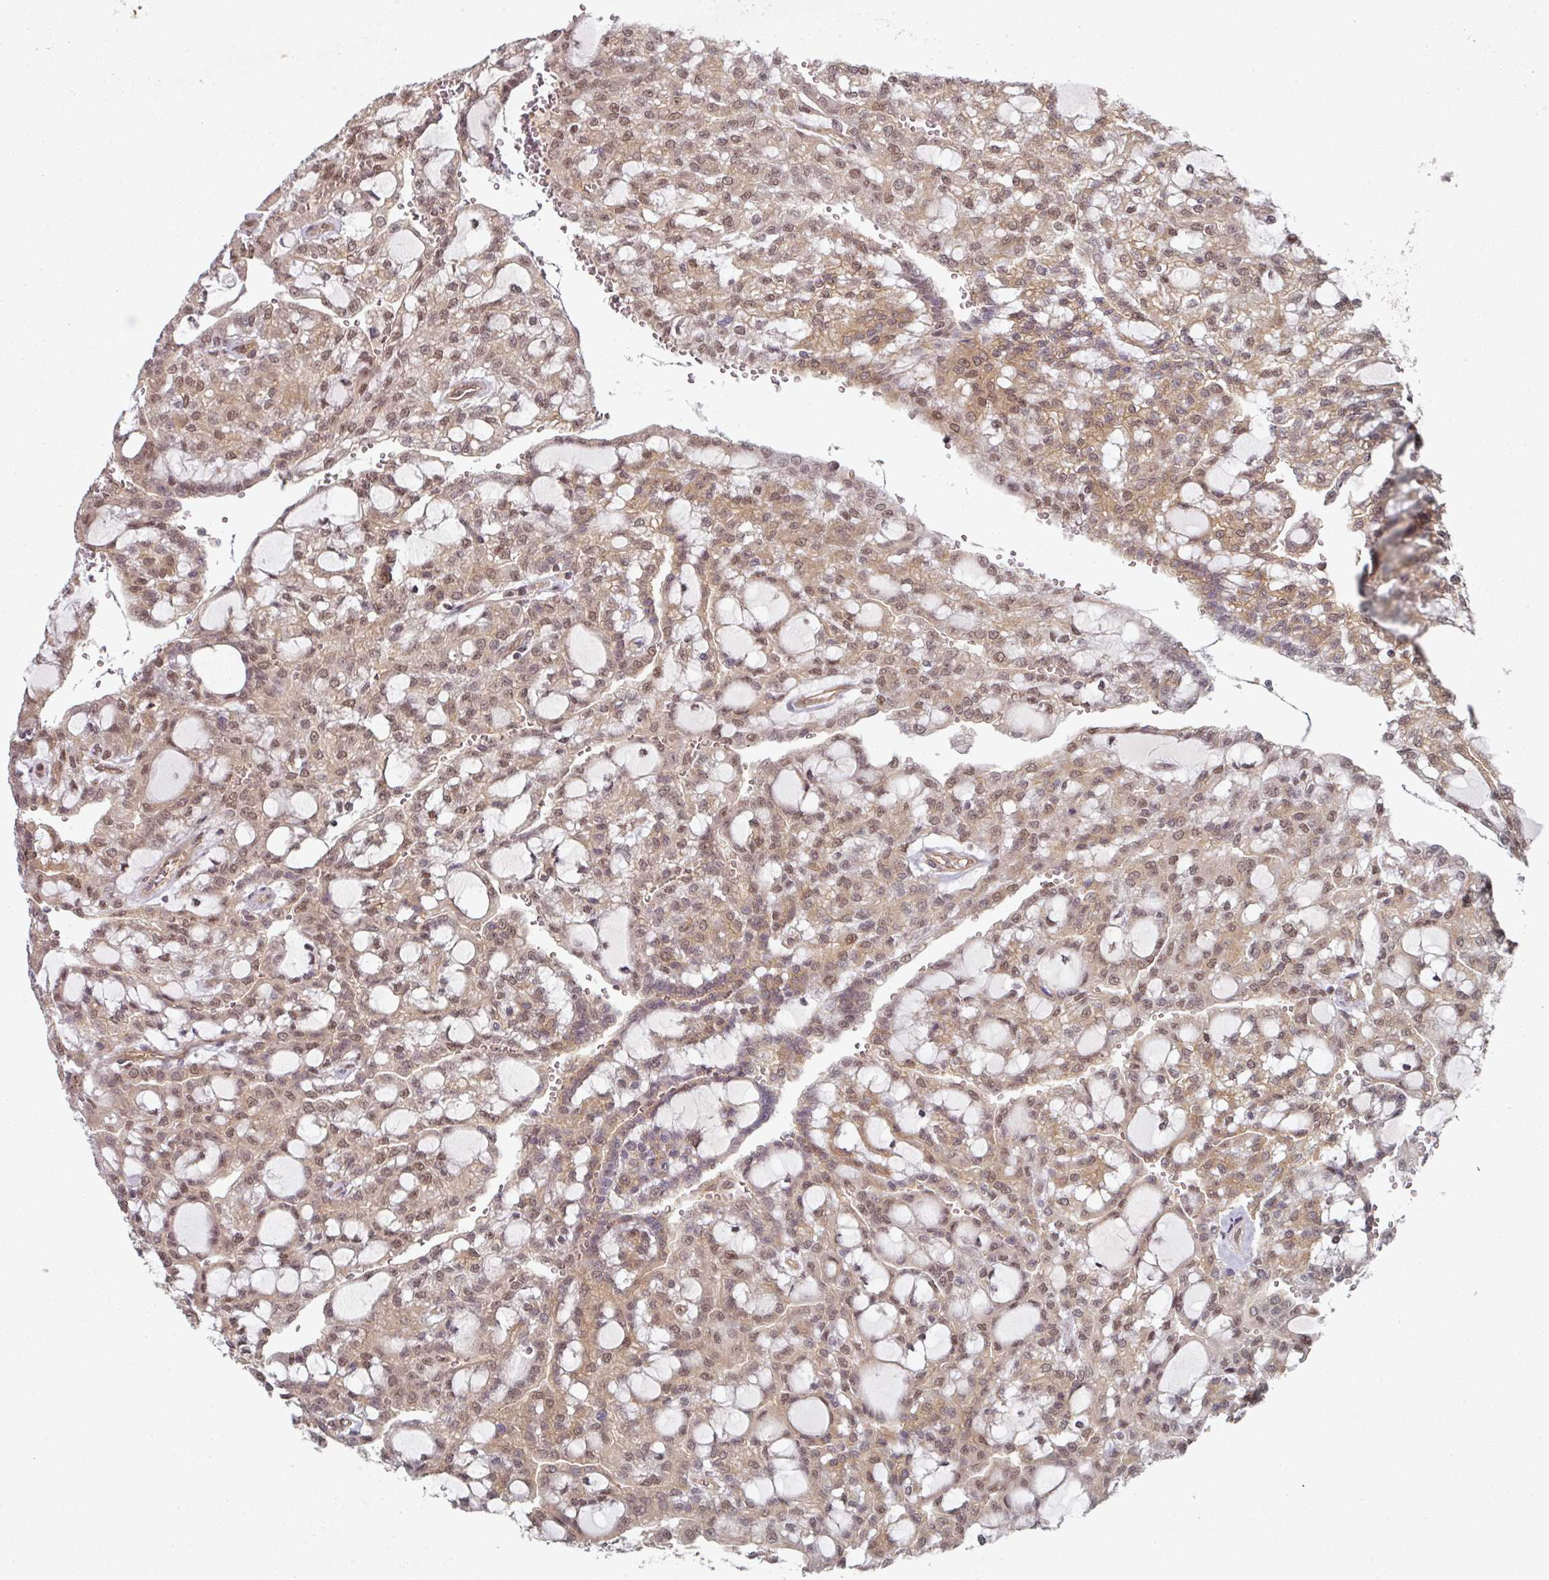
{"staining": {"intensity": "moderate", "quantity": ">75%", "location": "cytoplasmic/membranous,nuclear"}, "tissue": "renal cancer", "cell_type": "Tumor cells", "image_type": "cancer", "snomed": [{"axis": "morphology", "description": "Adenocarcinoma, NOS"}, {"axis": "topography", "description": "Kidney"}], "caption": "The immunohistochemical stain highlights moderate cytoplasmic/membranous and nuclear positivity in tumor cells of renal cancer tissue. (DAB = brown stain, brightfield microscopy at high magnification).", "gene": "PSME3IP1", "patient": {"sex": "male", "age": 63}}